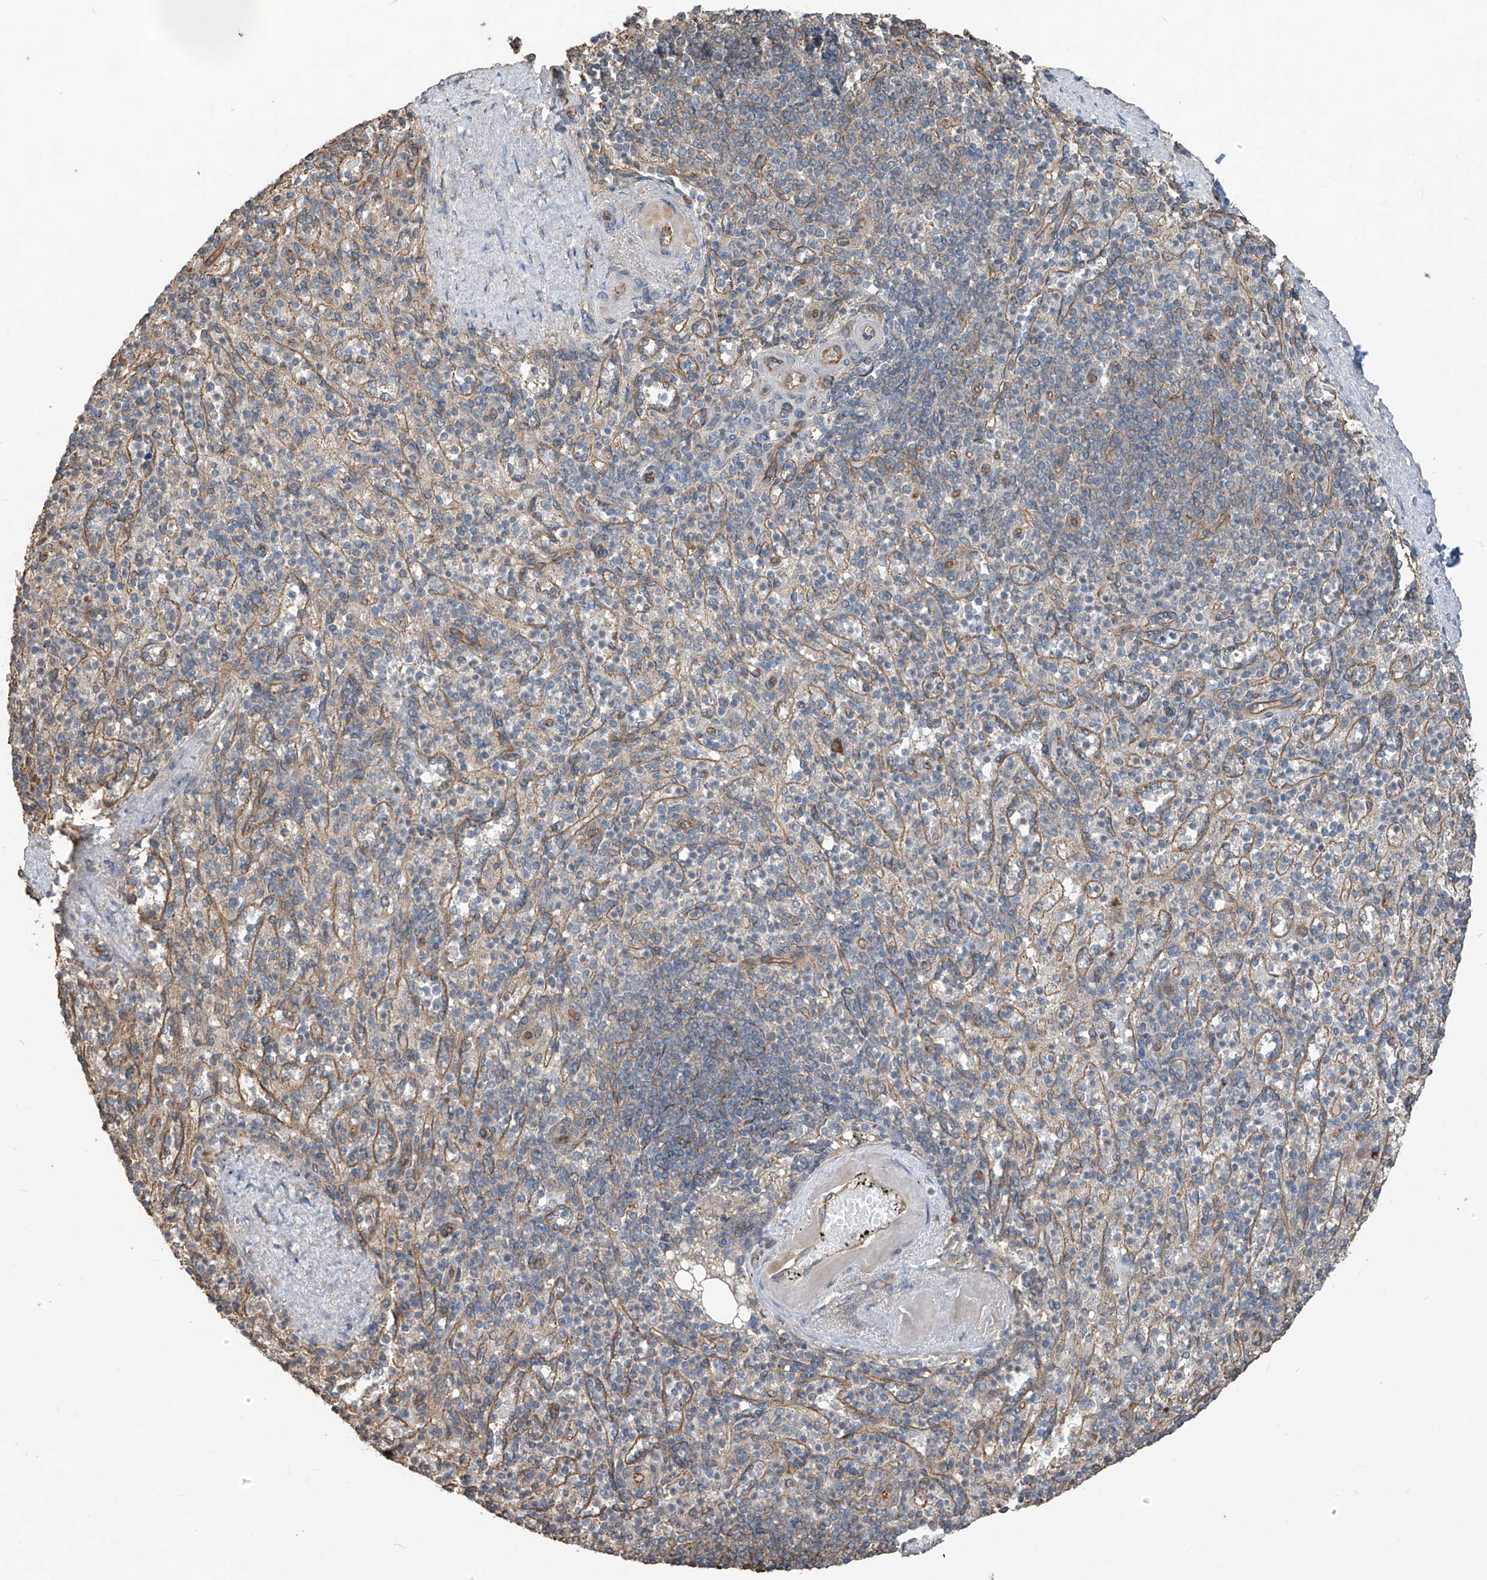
{"staining": {"intensity": "negative", "quantity": "none", "location": "none"}, "tissue": "spleen", "cell_type": "Cells in red pulp", "image_type": "normal", "snomed": [{"axis": "morphology", "description": "Normal tissue, NOS"}, {"axis": "topography", "description": "Spleen"}], "caption": "This is an immunohistochemistry (IHC) histopathology image of normal human spleen. There is no positivity in cells in red pulp.", "gene": "AGBL5", "patient": {"sex": "female", "age": 74}}